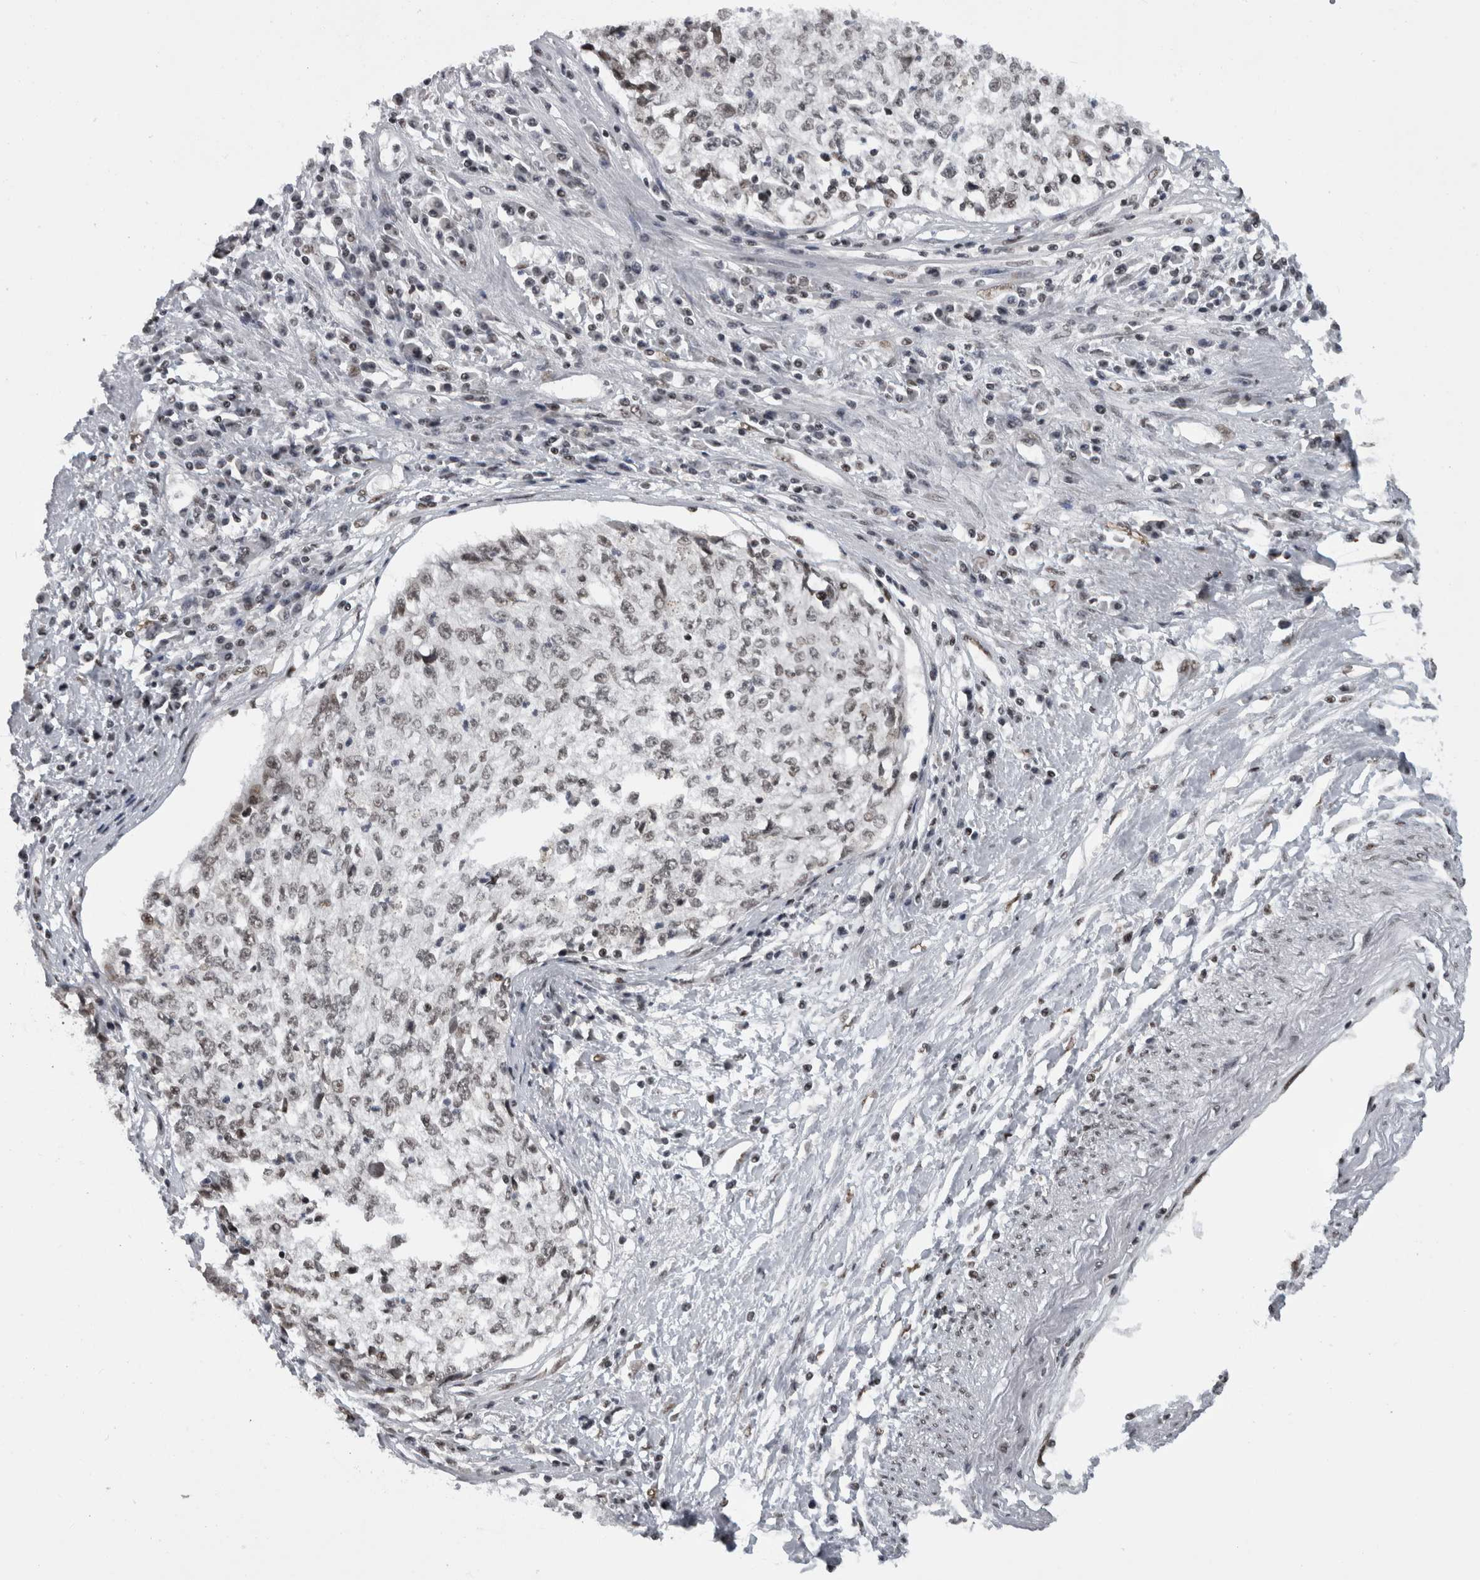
{"staining": {"intensity": "weak", "quantity": "<25%", "location": "nuclear"}, "tissue": "cervical cancer", "cell_type": "Tumor cells", "image_type": "cancer", "snomed": [{"axis": "morphology", "description": "Squamous cell carcinoma, NOS"}, {"axis": "topography", "description": "Cervix"}], "caption": "A high-resolution micrograph shows immunohistochemistry (IHC) staining of cervical cancer (squamous cell carcinoma), which shows no significant expression in tumor cells.", "gene": "ZSCAN2", "patient": {"sex": "female", "age": 57}}